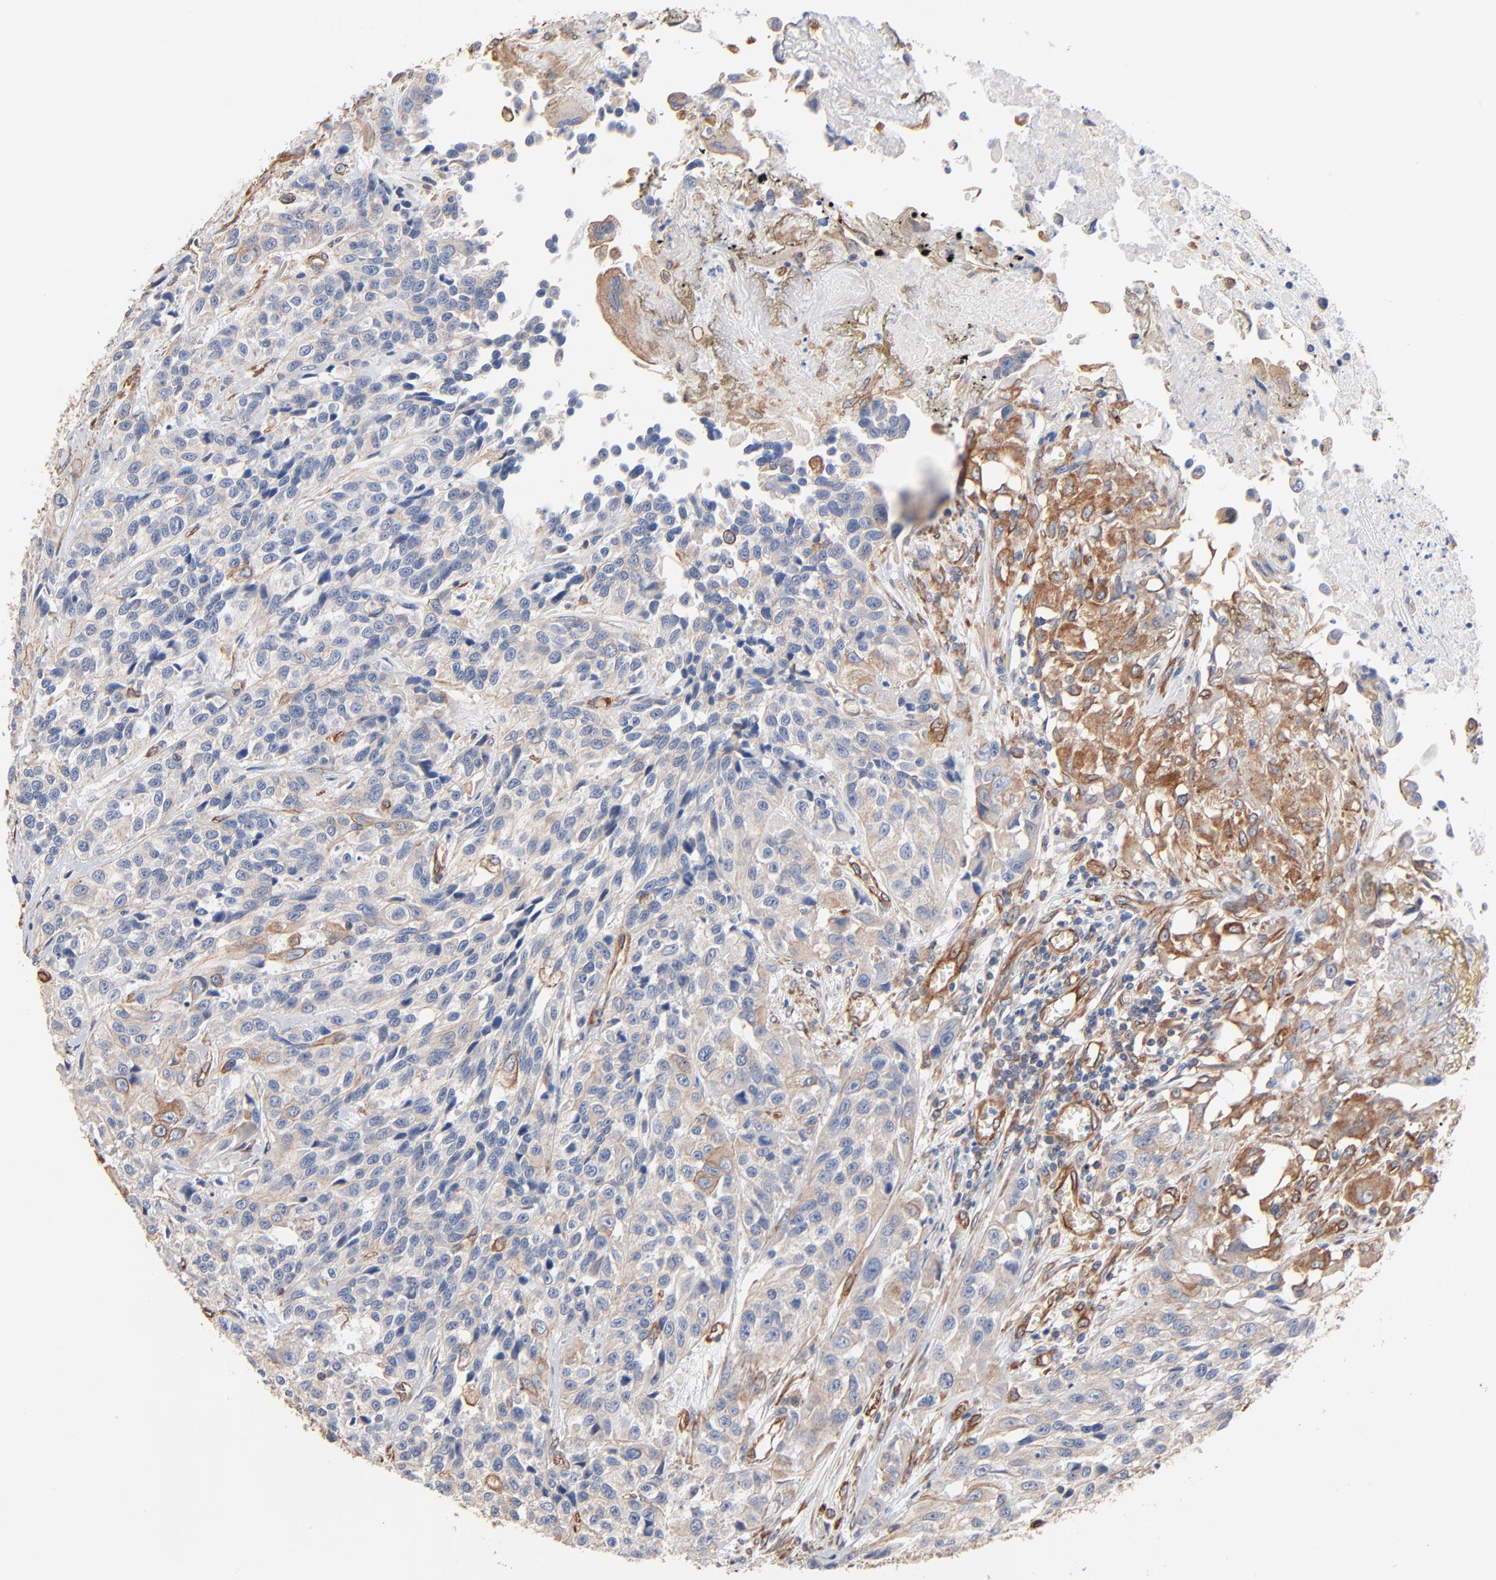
{"staining": {"intensity": "negative", "quantity": "none", "location": "none"}, "tissue": "urothelial cancer", "cell_type": "Tumor cells", "image_type": "cancer", "snomed": [{"axis": "morphology", "description": "Urothelial carcinoma, High grade"}, {"axis": "topography", "description": "Urinary bladder"}], "caption": "Protein analysis of urothelial carcinoma (high-grade) demonstrates no significant expression in tumor cells.", "gene": "ABCD4", "patient": {"sex": "female", "age": 81}}